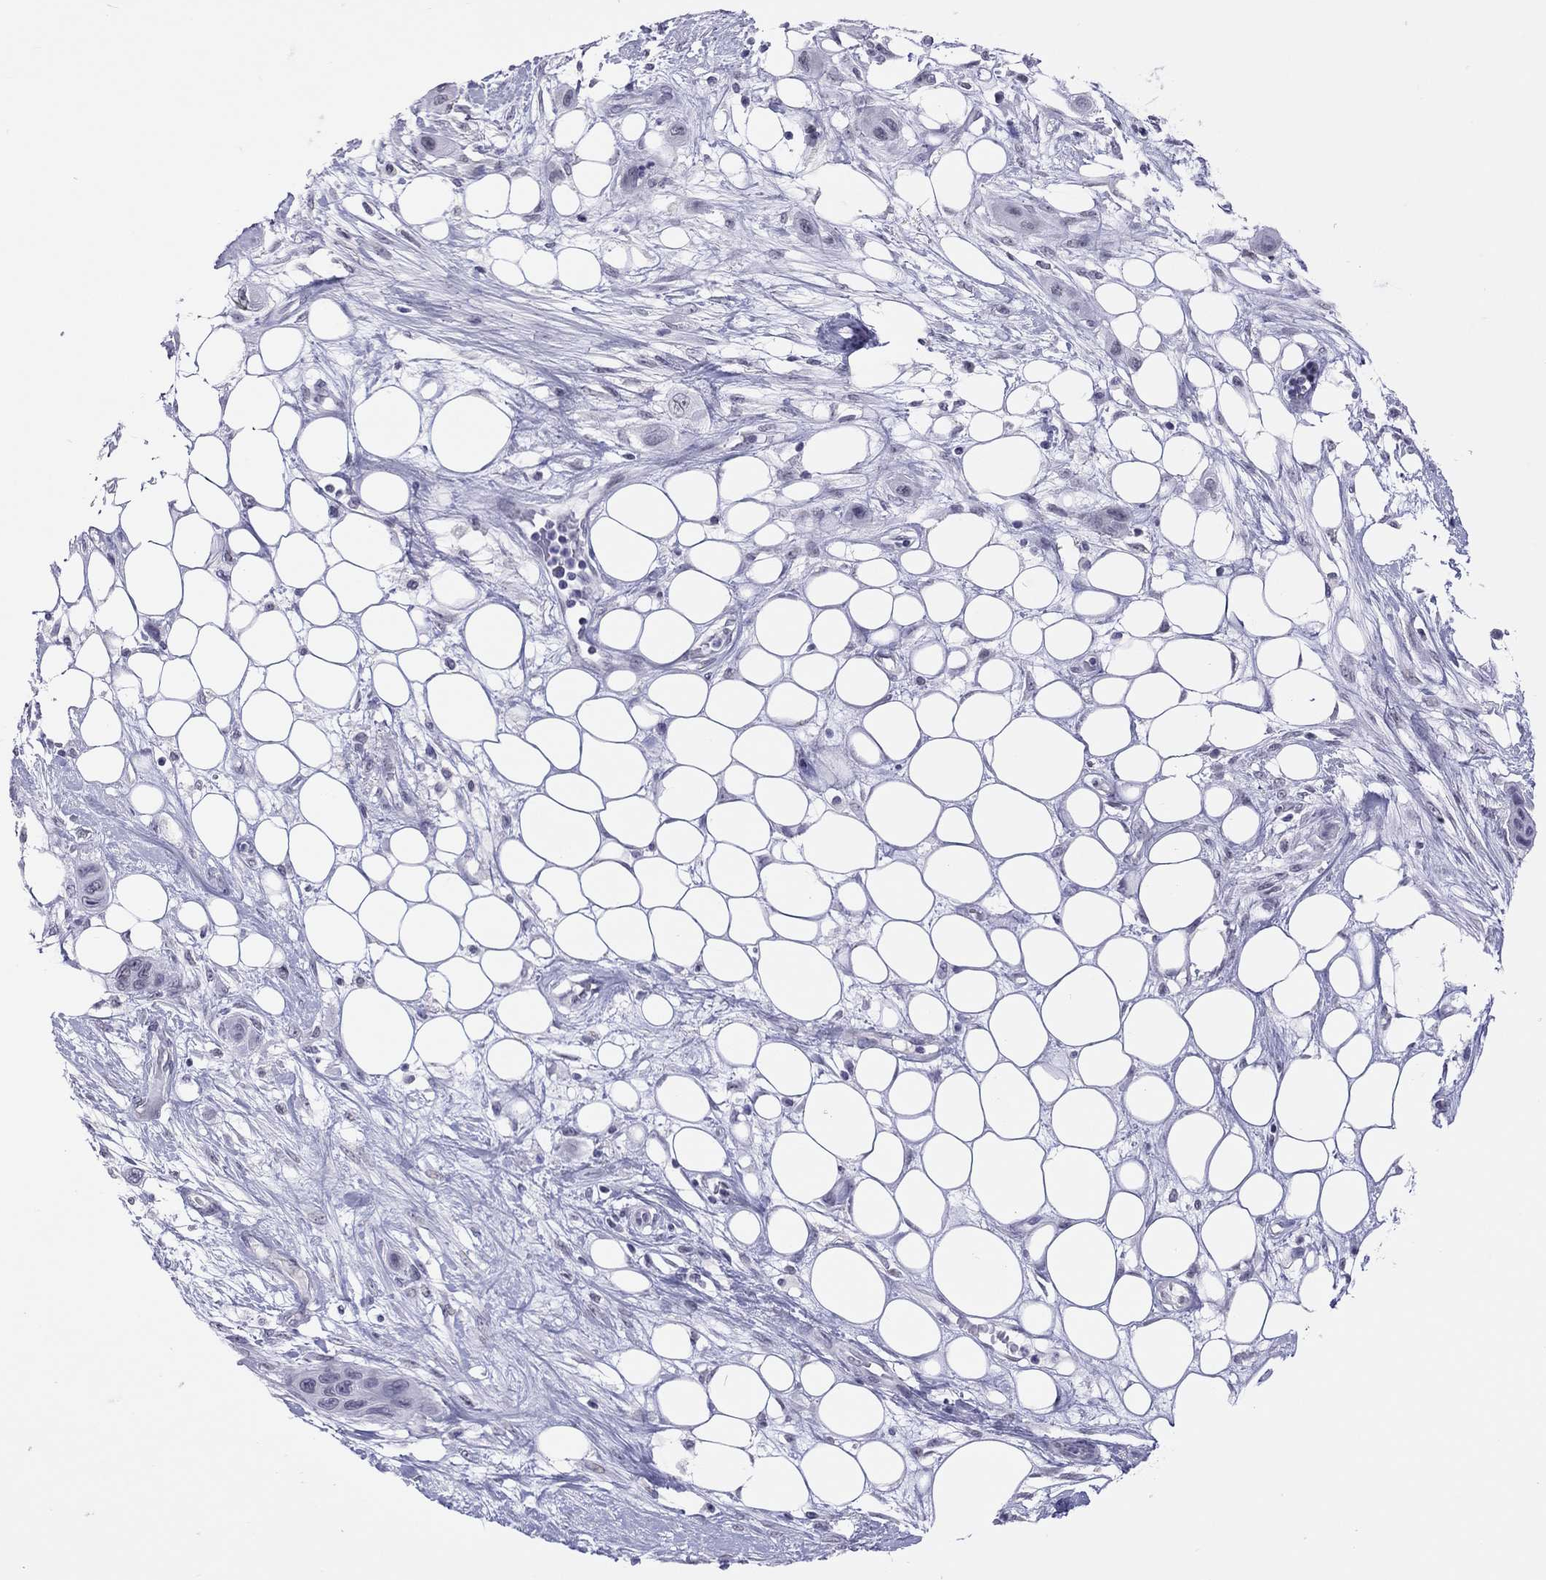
{"staining": {"intensity": "negative", "quantity": "none", "location": "none"}, "tissue": "skin cancer", "cell_type": "Tumor cells", "image_type": "cancer", "snomed": [{"axis": "morphology", "description": "Squamous cell carcinoma, NOS"}, {"axis": "topography", "description": "Skin"}], "caption": "Squamous cell carcinoma (skin) was stained to show a protein in brown. There is no significant expression in tumor cells. The staining was performed using DAB to visualize the protein expression in brown, while the nuclei were stained in blue with hematoxylin (Magnification: 20x).", "gene": "JHY", "patient": {"sex": "male", "age": 79}}